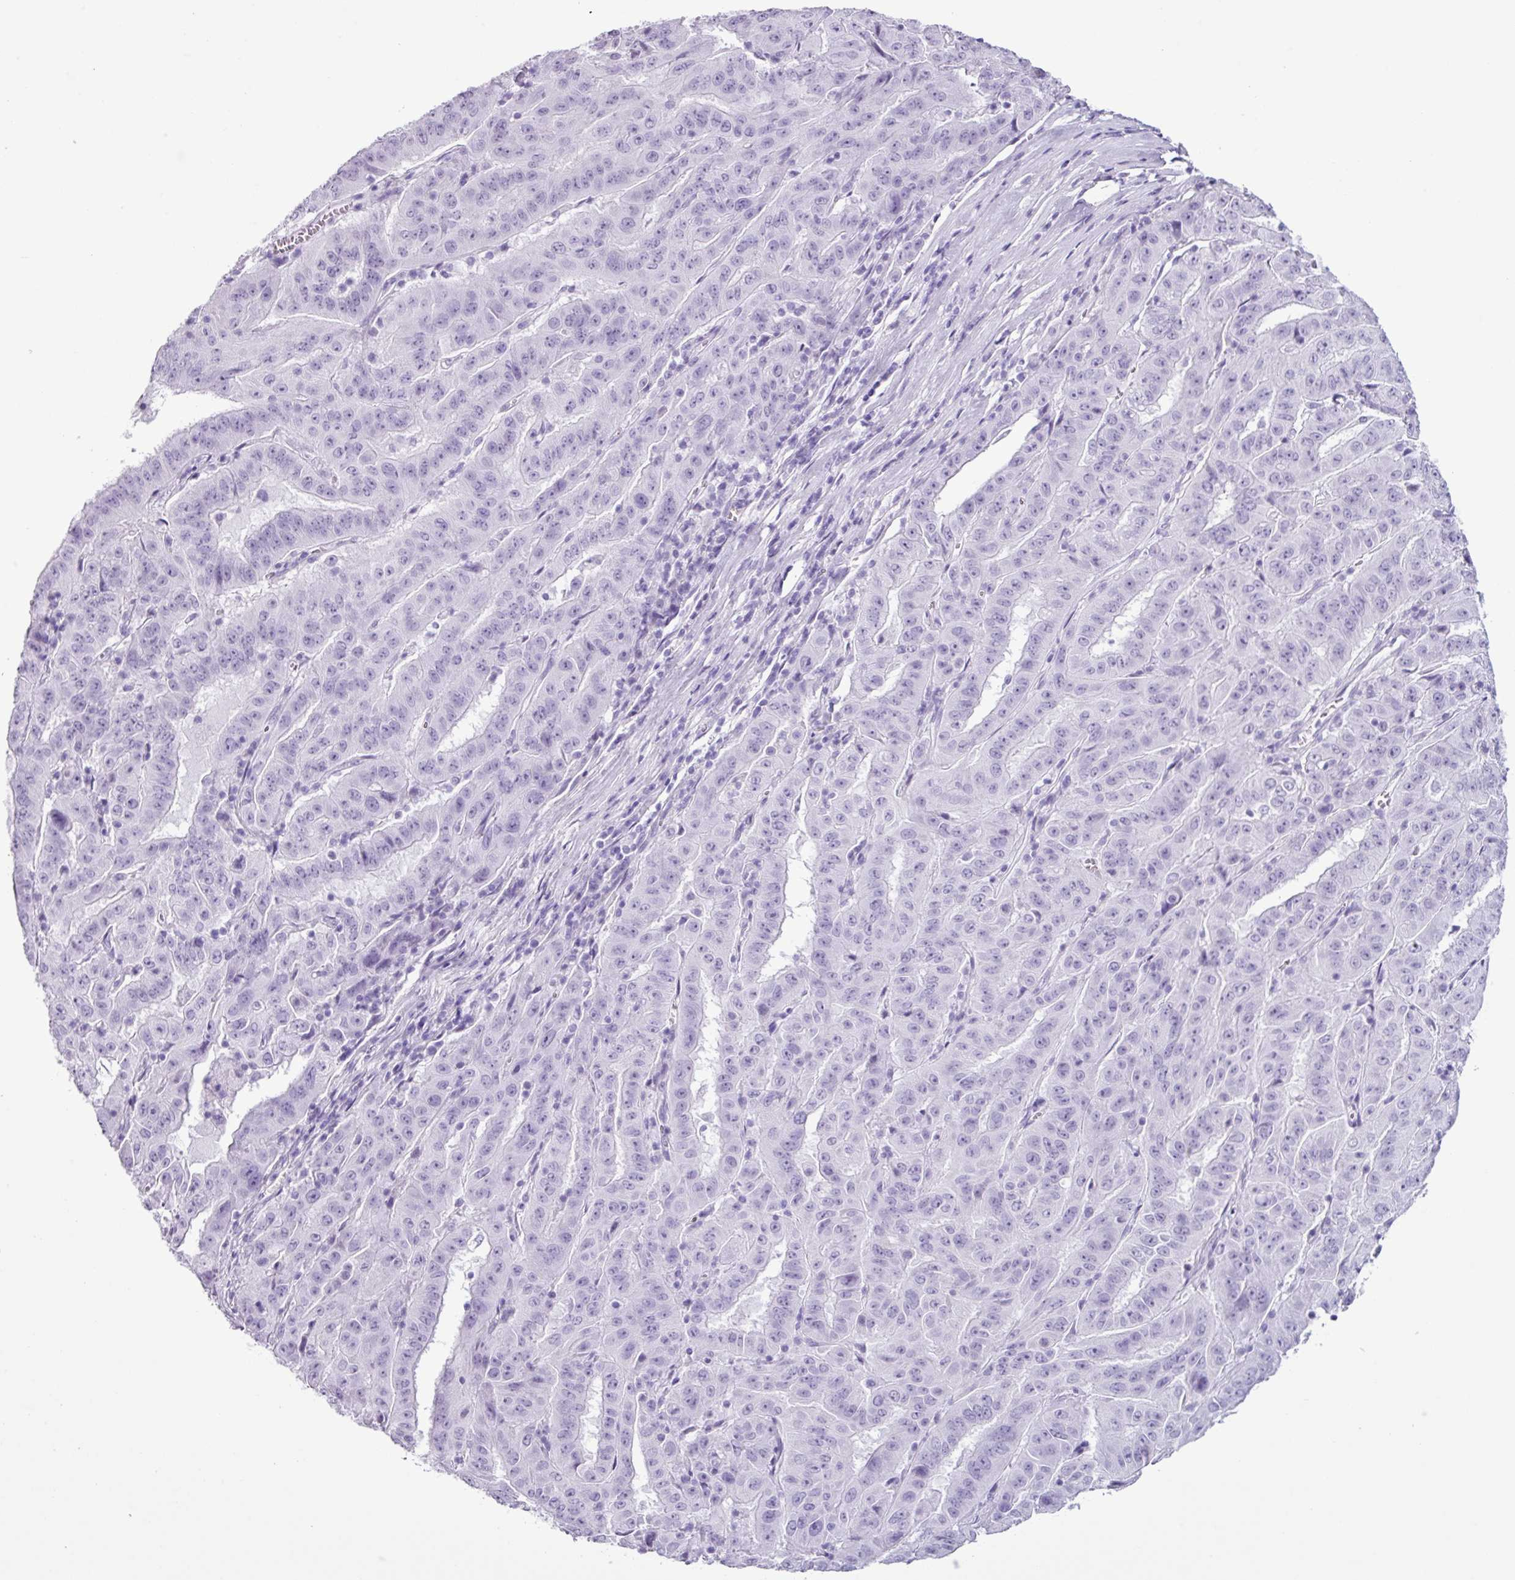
{"staining": {"intensity": "negative", "quantity": "none", "location": "none"}, "tissue": "pancreatic cancer", "cell_type": "Tumor cells", "image_type": "cancer", "snomed": [{"axis": "morphology", "description": "Adenocarcinoma, NOS"}, {"axis": "topography", "description": "Pancreas"}], "caption": "This is an immunohistochemistry (IHC) image of adenocarcinoma (pancreatic). There is no positivity in tumor cells.", "gene": "SCT", "patient": {"sex": "male", "age": 63}}